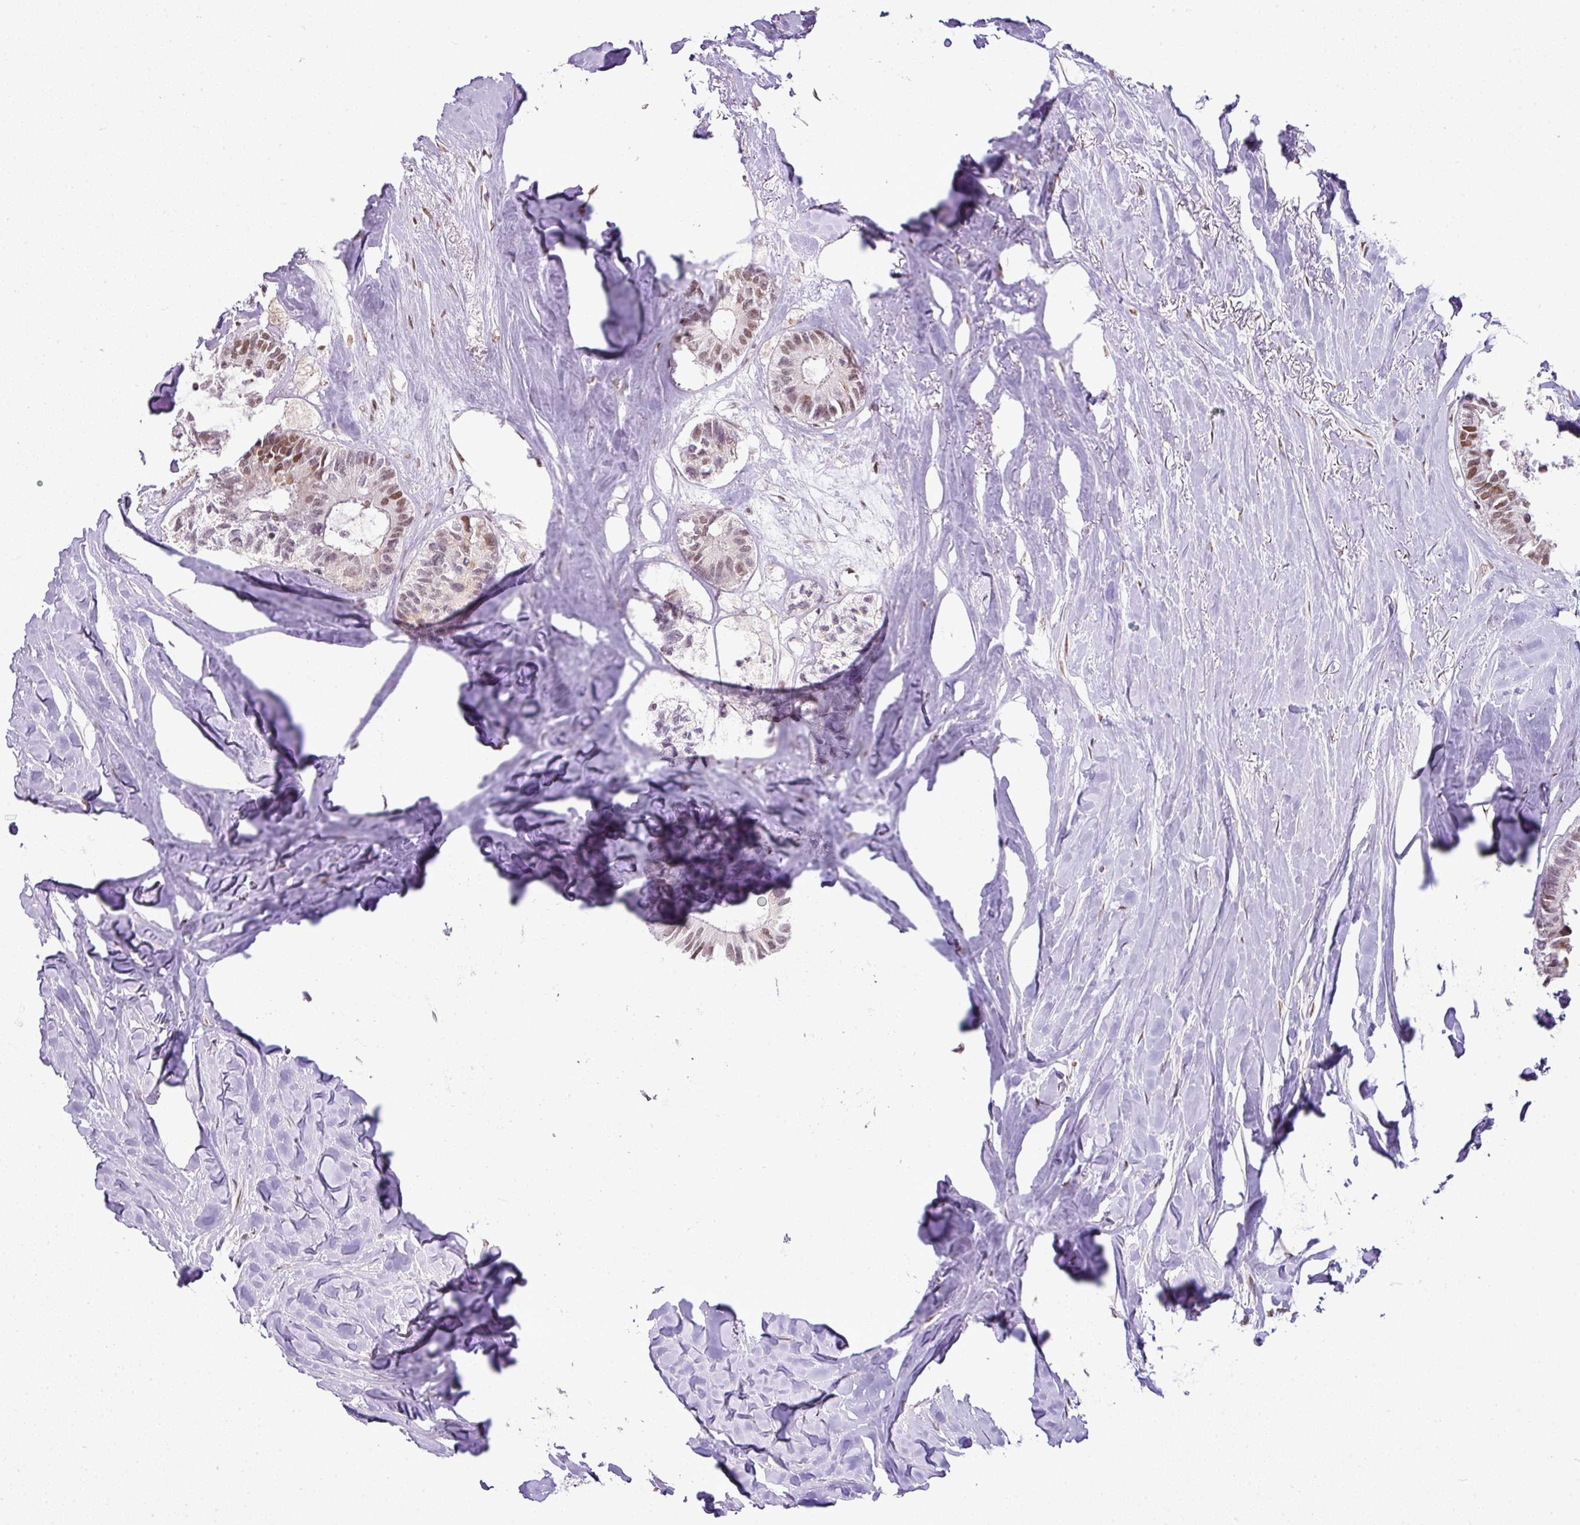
{"staining": {"intensity": "moderate", "quantity": ">75%", "location": "nuclear"}, "tissue": "colorectal cancer", "cell_type": "Tumor cells", "image_type": "cancer", "snomed": [{"axis": "morphology", "description": "Adenocarcinoma, NOS"}, {"axis": "topography", "description": "Colon"}, {"axis": "topography", "description": "Rectum"}], "caption": "IHC (DAB (3,3'-diaminobenzidine)) staining of adenocarcinoma (colorectal) reveals moderate nuclear protein positivity in approximately >75% of tumor cells.", "gene": "PGAP4", "patient": {"sex": "male", "age": 57}}